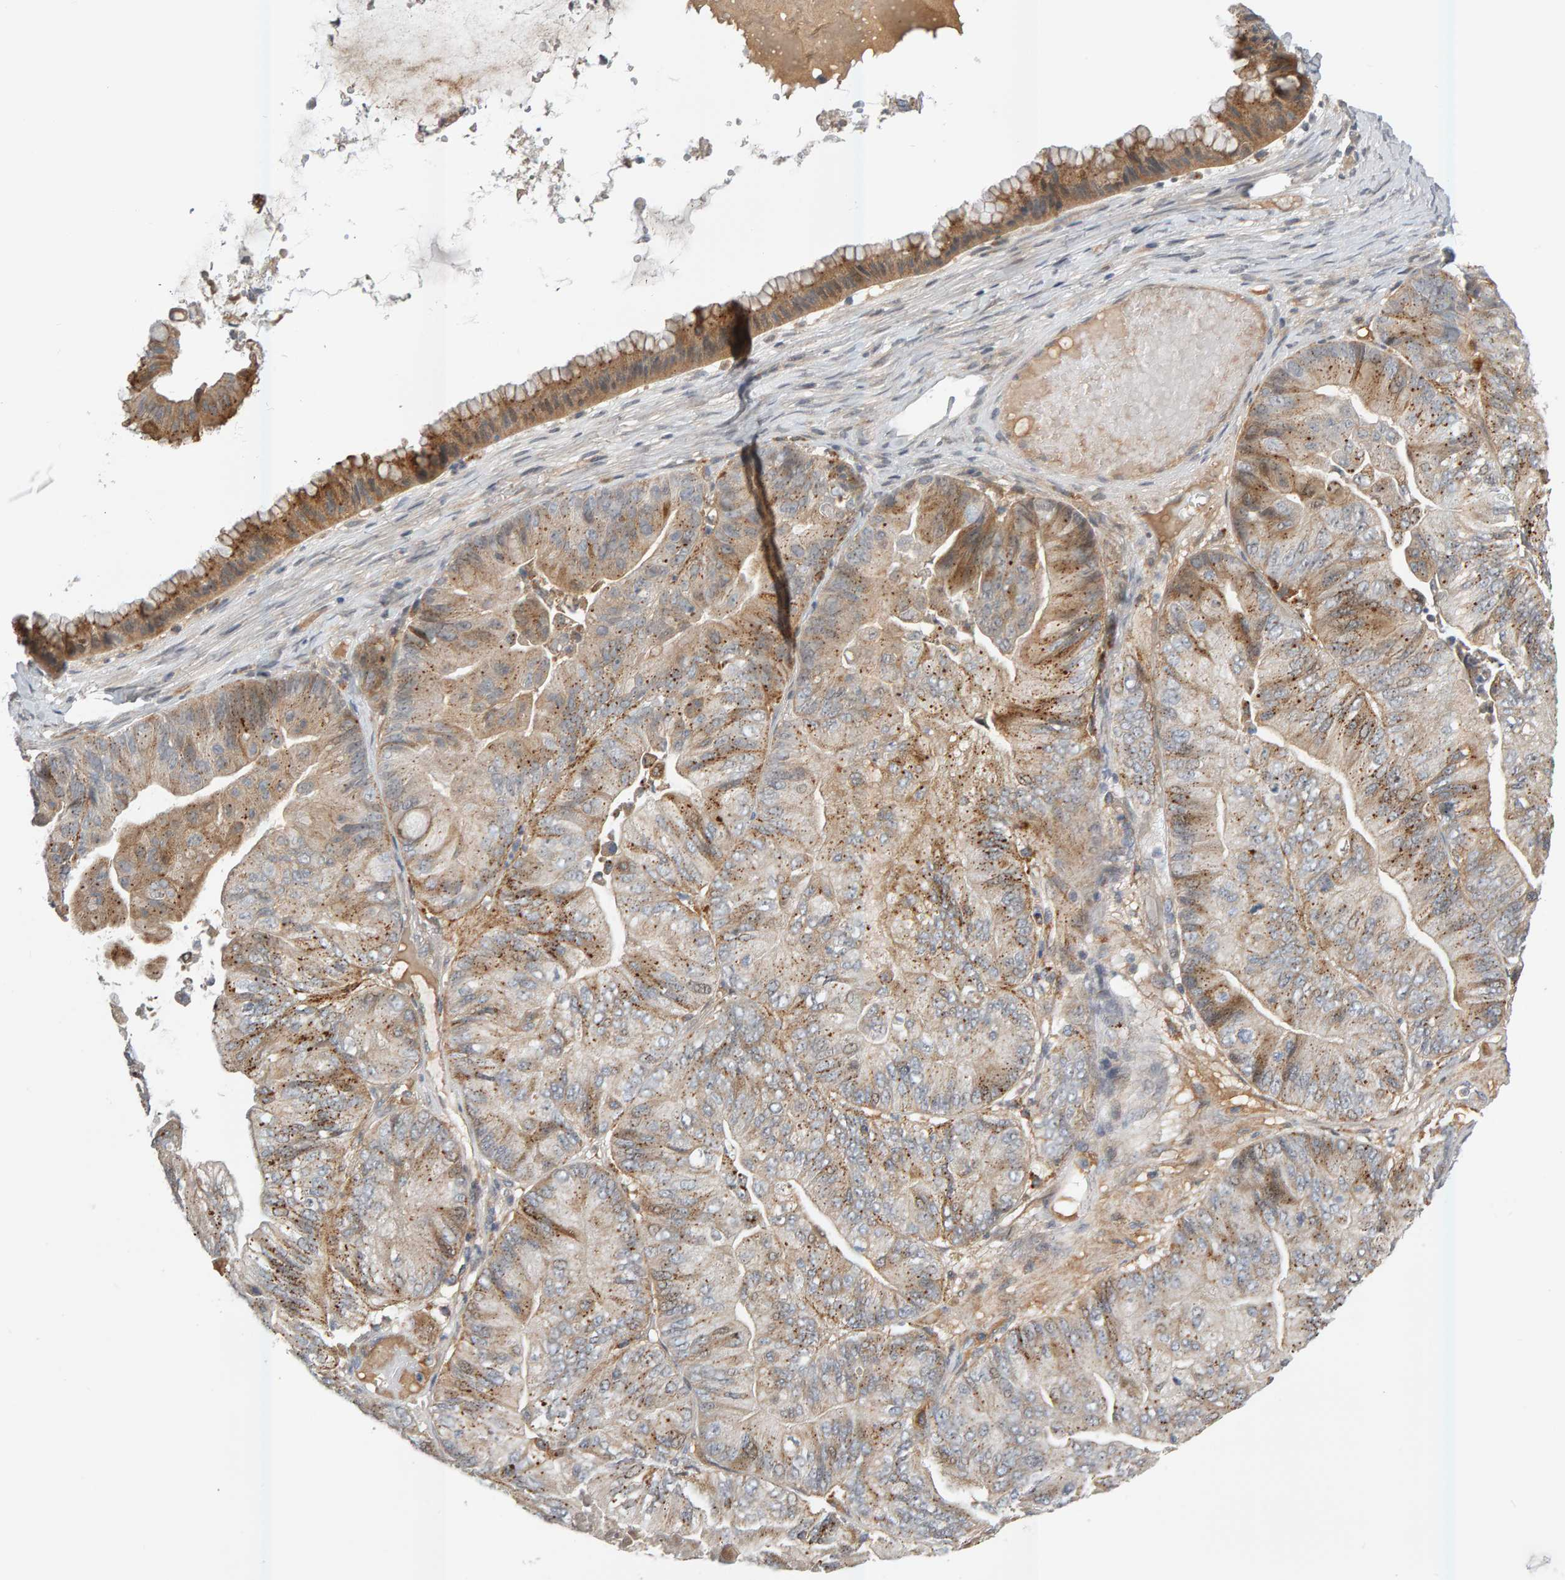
{"staining": {"intensity": "moderate", "quantity": "25%-75%", "location": "cytoplasmic/membranous"}, "tissue": "ovarian cancer", "cell_type": "Tumor cells", "image_type": "cancer", "snomed": [{"axis": "morphology", "description": "Cystadenocarcinoma, mucinous, NOS"}, {"axis": "topography", "description": "Ovary"}], "caption": "Protein analysis of ovarian cancer tissue demonstrates moderate cytoplasmic/membranous staining in about 25%-75% of tumor cells. (DAB (3,3'-diaminobenzidine) IHC with brightfield microscopy, high magnification).", "gene": "ZNF160", "patient": {"sex": "female", "age": 61}}